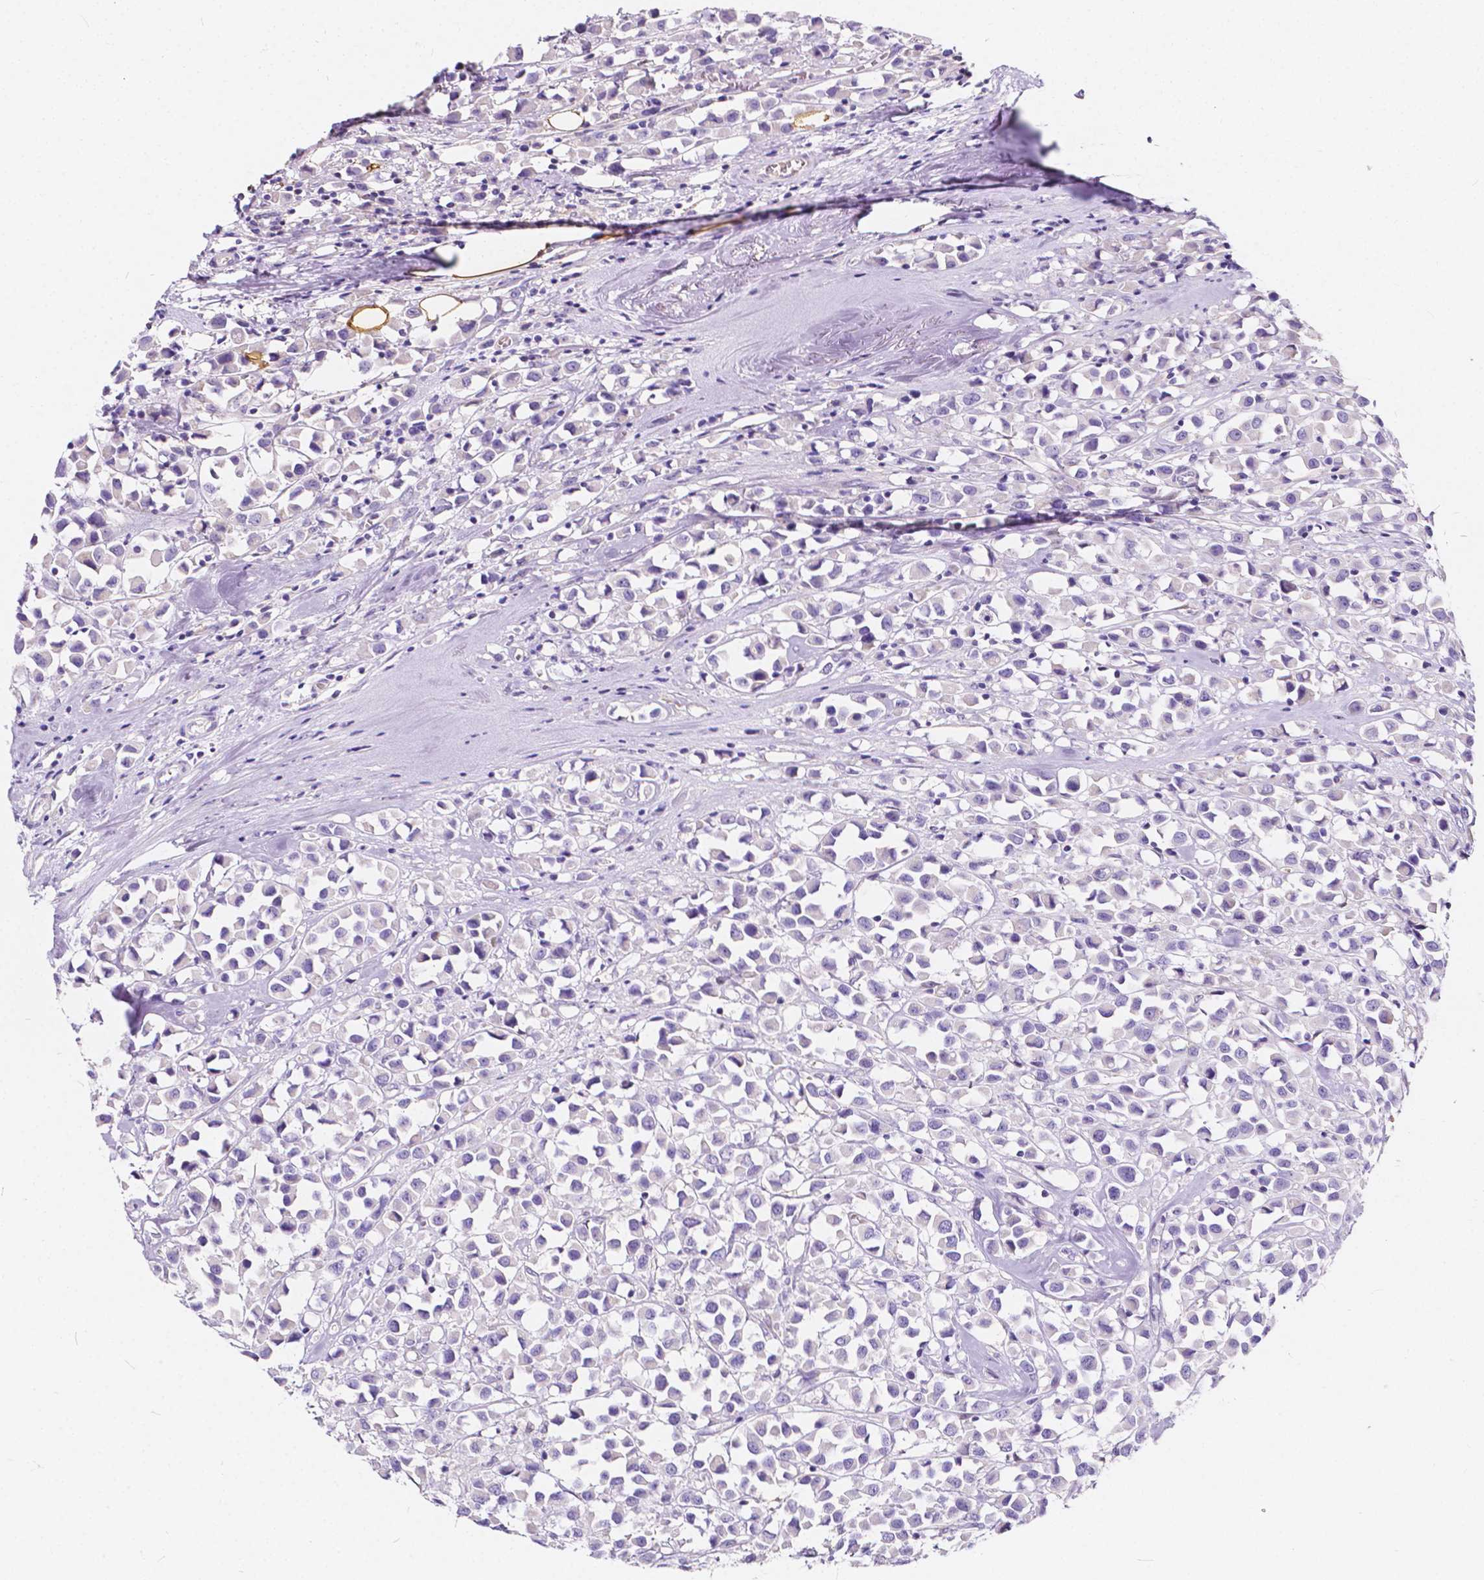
{"staining": {"intensity": "negative", "quantity": "none", "location": "none"}, "tissue": "breast cancer", "cell_type": "Tumor cells", "image_type": "cancer", "snomed": [{"axis": "morphology", "description": "Duct carcinoma"}, {"axis": "topography", "description": "Breast"}], "caption": "Protein analysis of breast cancer (invasive ductal carcinoma) displays no significant expression in tumor cells.", "gene": "CLSTN2", "patient": {"sex": "female", "age": 61}}